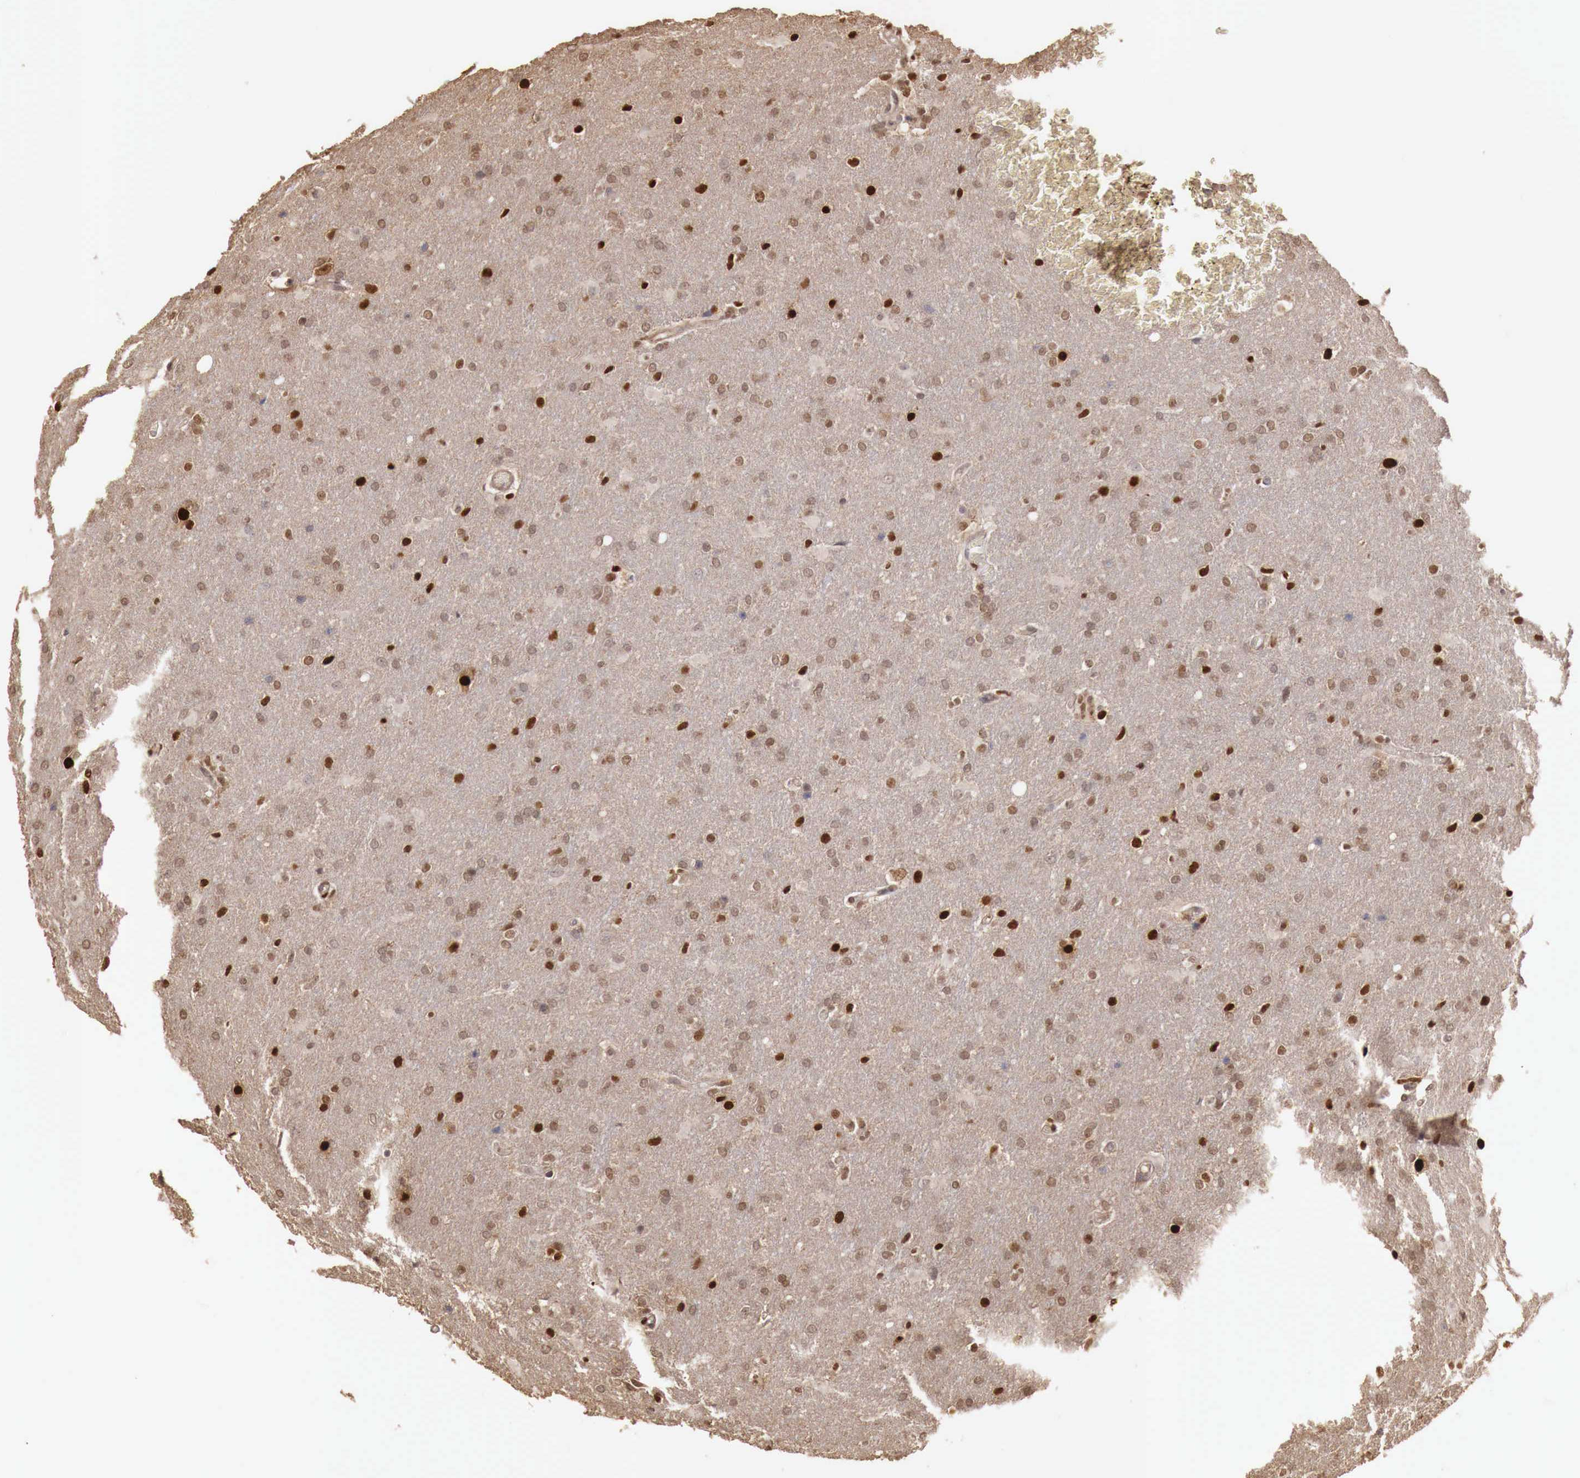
{"staining": {"intensity": "strong", "quantity": "<25%", "location": "nuclear"}, "tissue": "glioma", "cell_type": "Tumor cells", "image_type": "cancer", "snomed": [{"axis": "morphology", "description": "Glioma, malignant, High grade"}, {"axis": "topography", "description": "Brain"}], "caption": "Tumor cells reveal medium levels of strong nuclear staining in about <25% of cells in human glioma.", "gene": "KHDRBS2", "patient": {"sex": "male", "age": 68}}